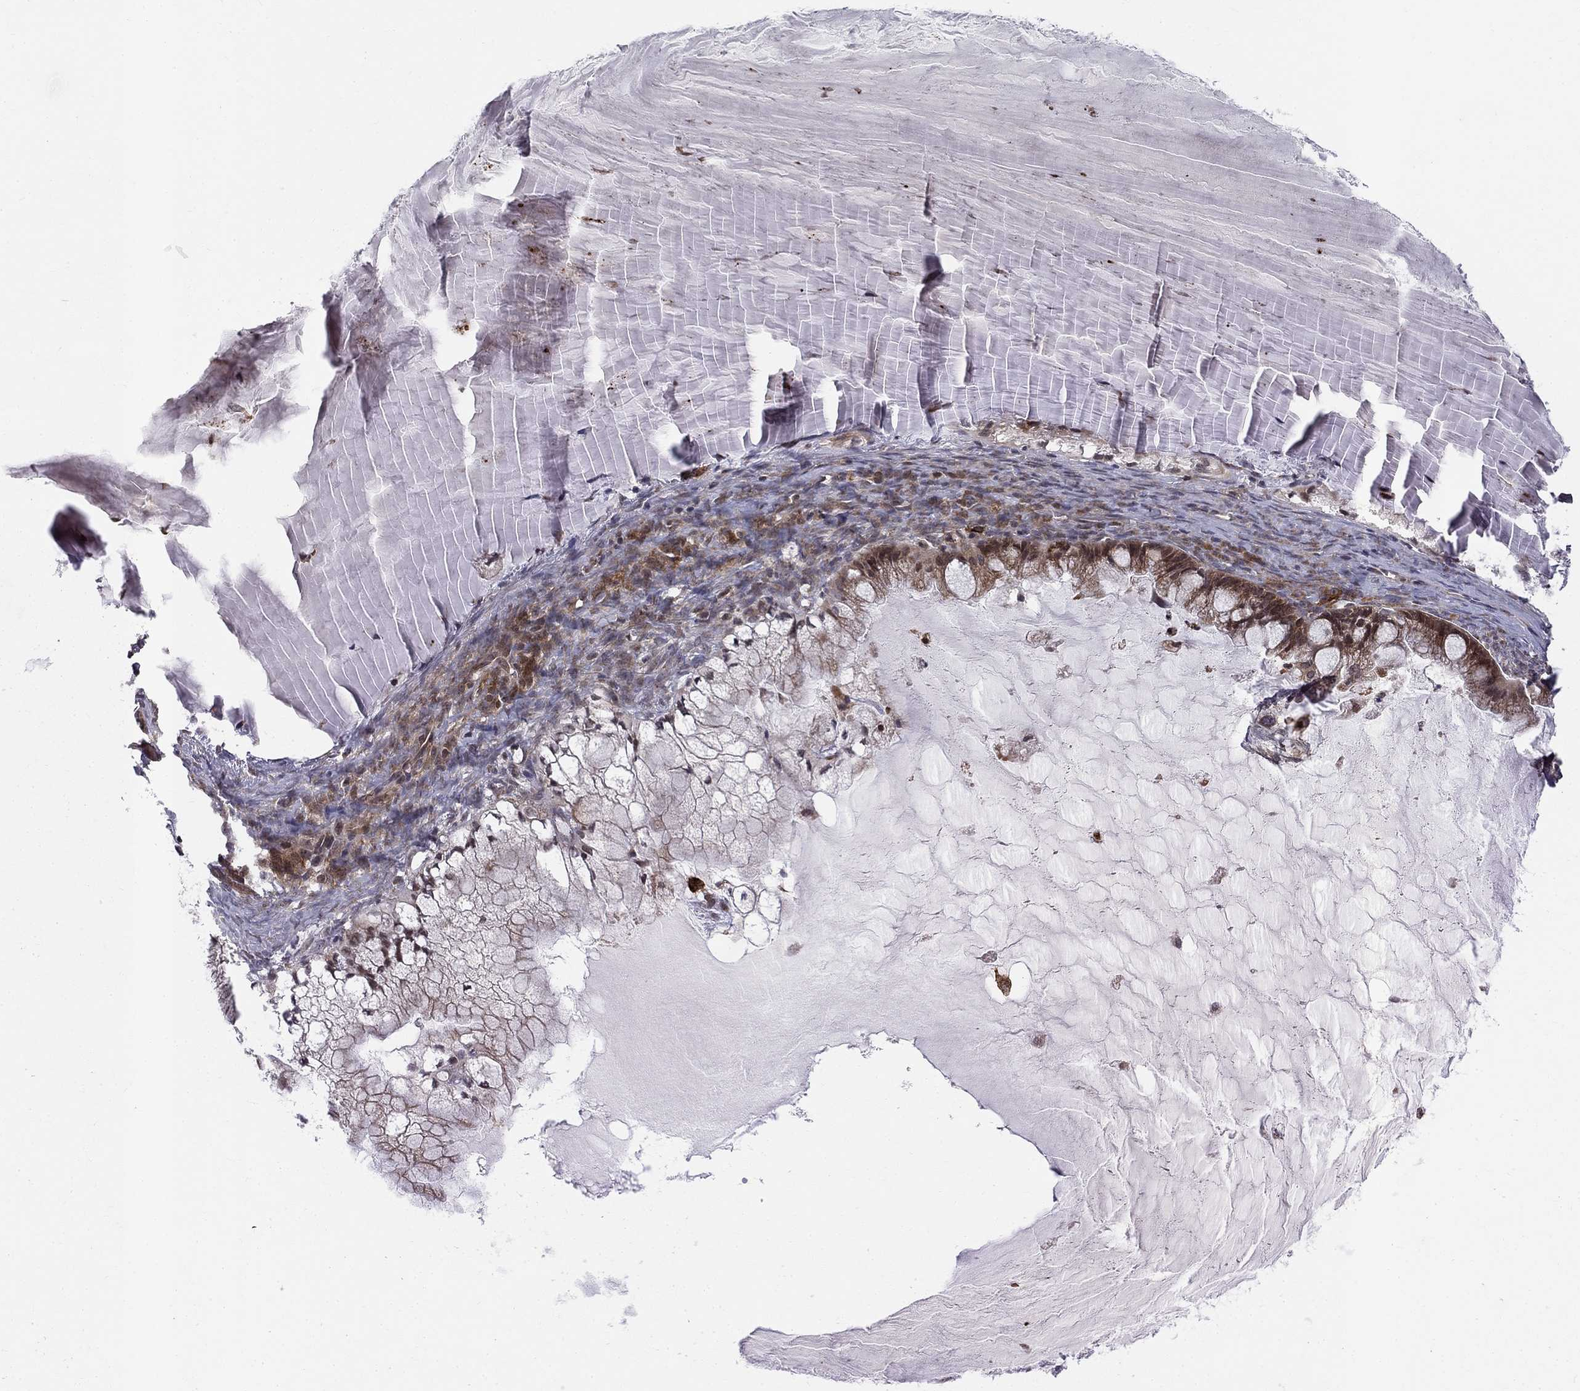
{"staining": {"intensity": "strong", "quantity": "25%-75%", "location": "cytoplasmic/membranous"}, "tissue": "ovarian cancer", "cell_type": "Tumor cells", "image_type": "cancer", "snomed": [{"axis": "morphology", "description": "Cystadenocarcinoma, mucinous, NOS"}, {"axis": "topography", "description": "Ovary"}], "caption": "Immunohistochemical staining of ovarian cancer displays strong cytoplasmic/membranous protein positivity in approximately 25%-75% of tumor cells. (DAB = brown stain, brightfield microscopy at high magnification).", "gene": "WDR19", "patient": {"sex": "female", "age": 57}}